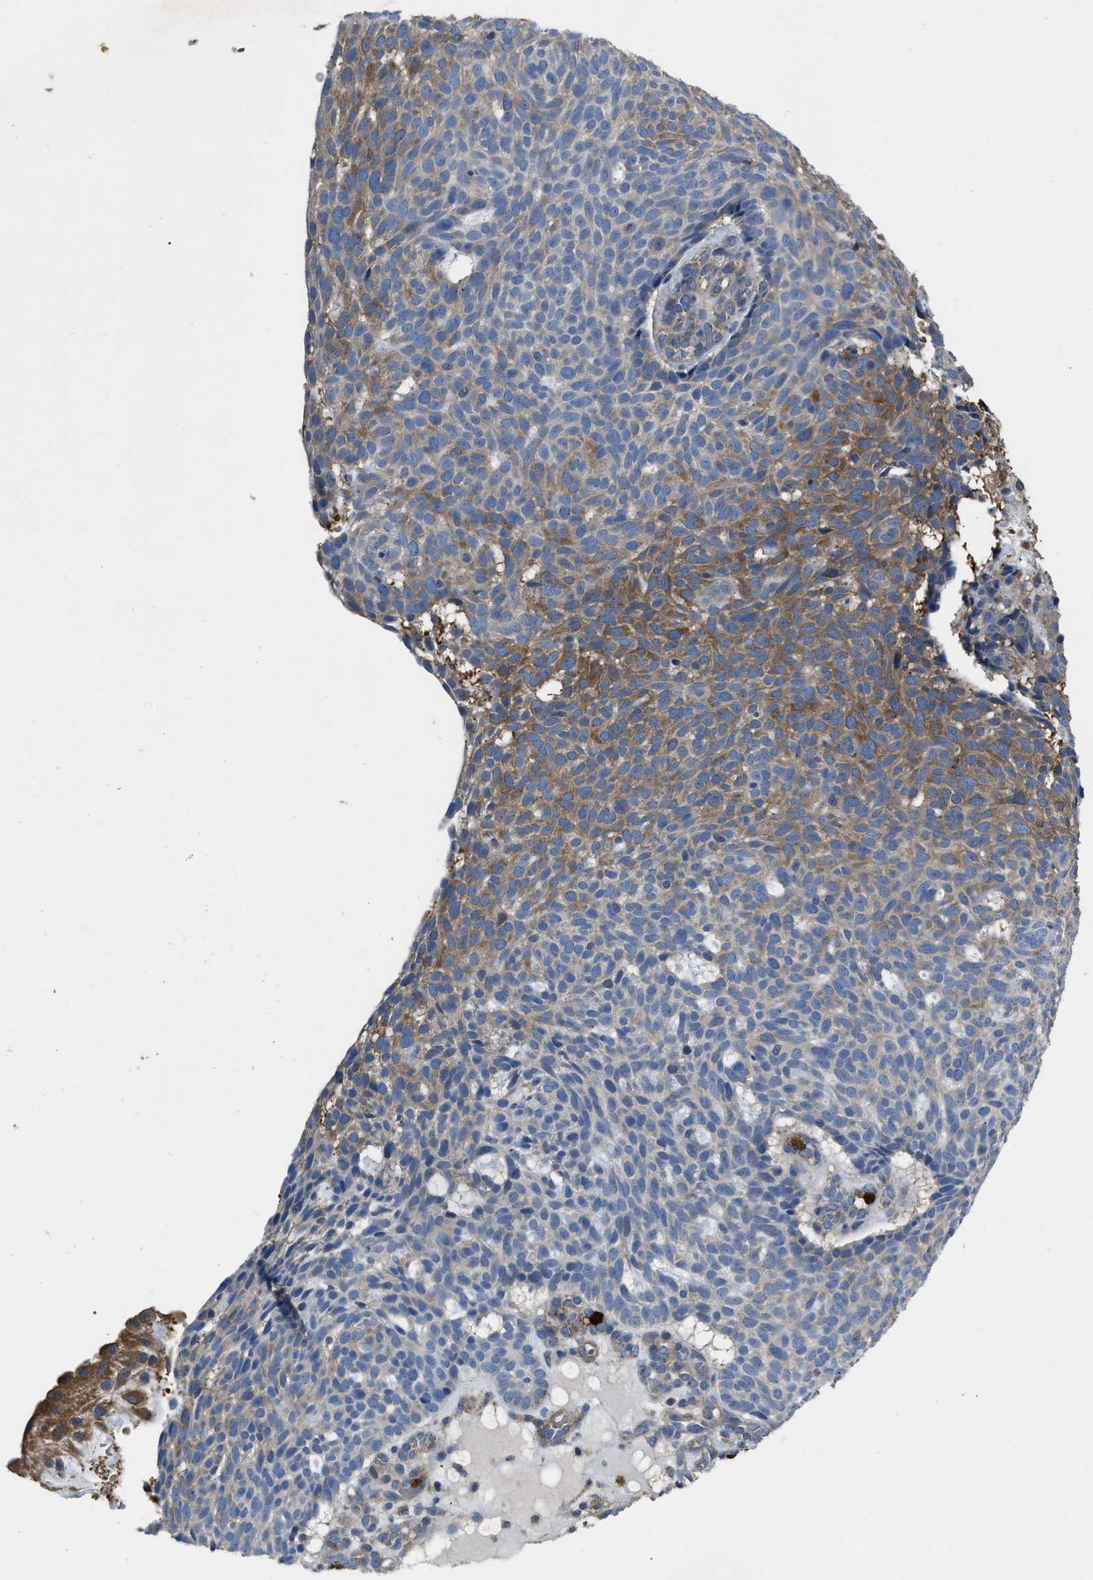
{"staining": {"intensity": "moderate", "quantity": "<25%", "location": "cytoplasmic/membranous"}, "tissue": "skin cancer", "cell_type": "Tumor cells", "image_type": "cancer", "snomed": [{"axis": "morphology", "description": "Basal cell carcinoma"}, {"axis": "topography", "description": "Skin"}], "caption": "Immunohistochemistry (IHC) of skin basal cell carcinoma demonstrates low levels of moderate cytoplasmic/membranous positivity in approximately <25% of tumor cells.", "gene": "ANGPT1", "patient": {"sex": "male", "age": 61}}